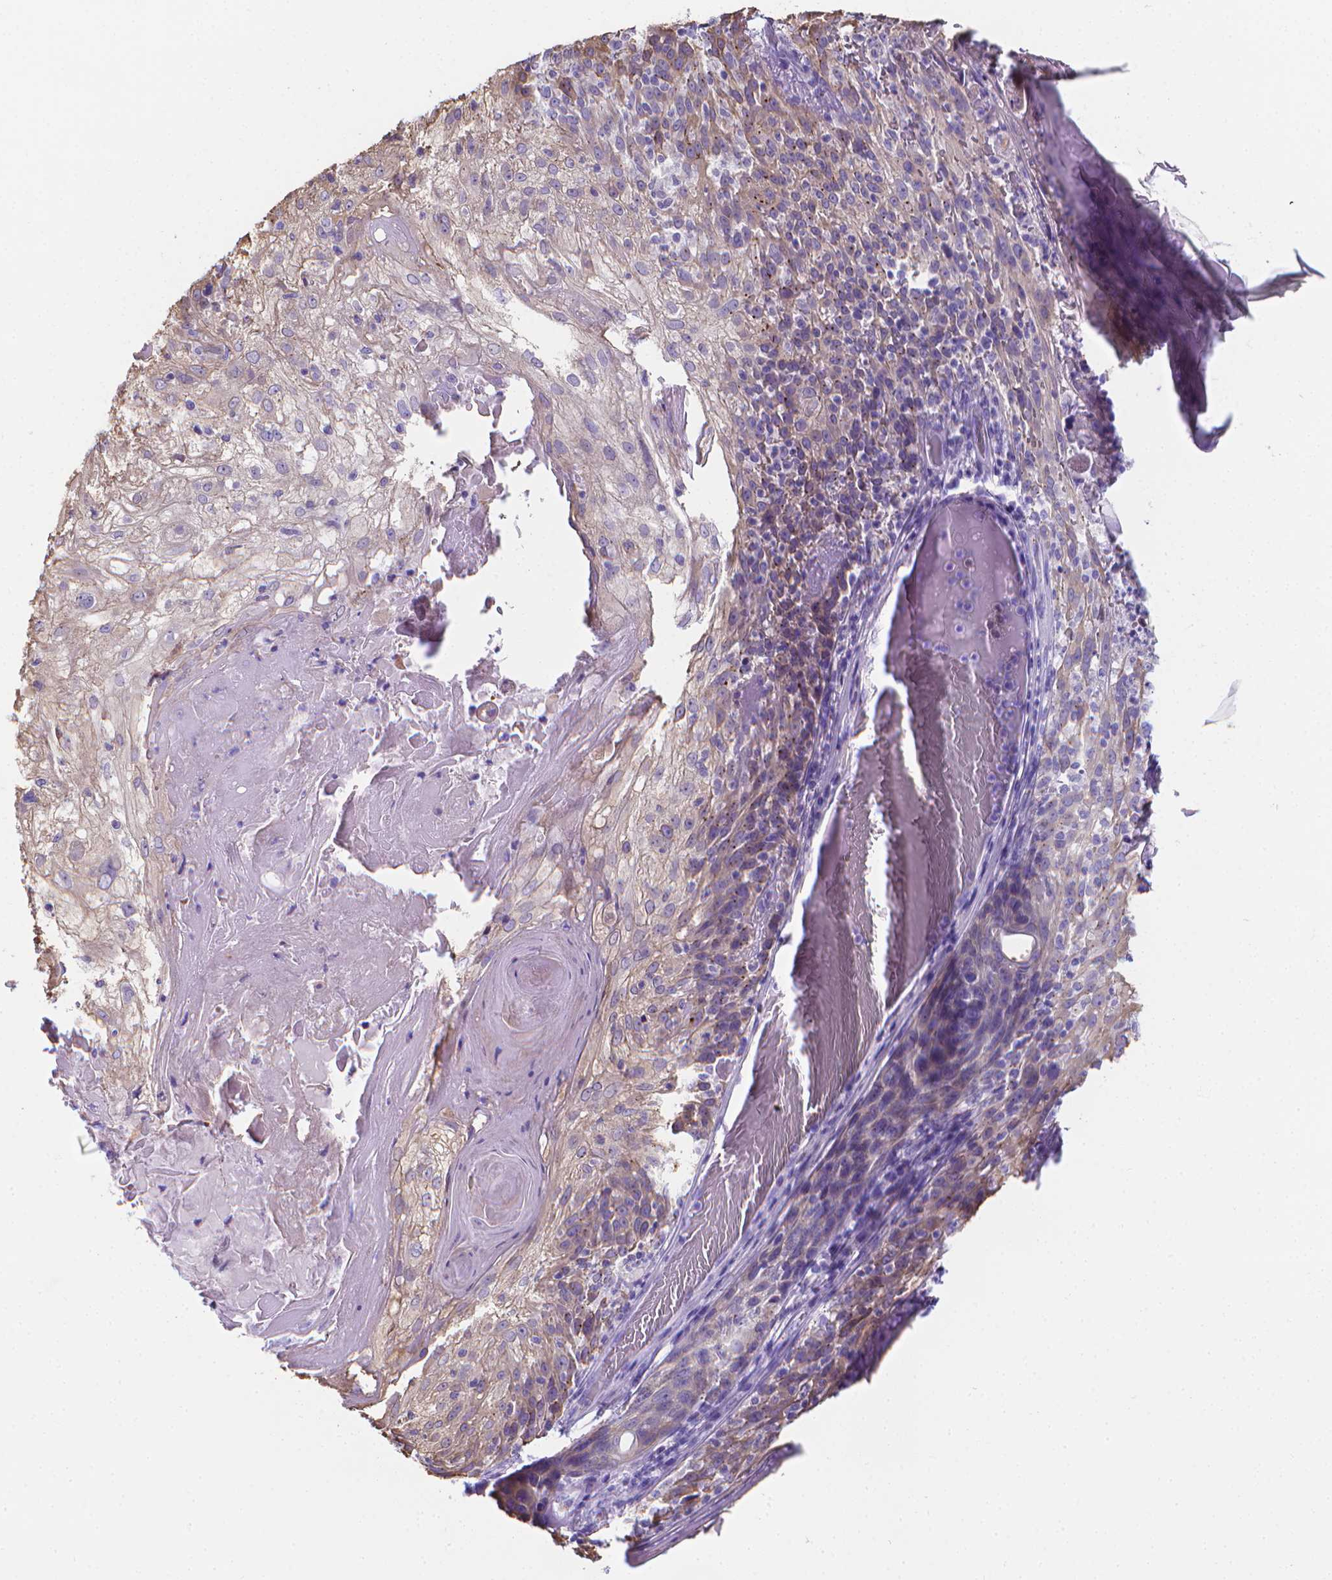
{"staining": {"intensity": "weak", "quantity": "25%-75%", "location": "cytoplasmic/membranous"}, "tissue": "skin cancer", "cell_type": "Tumor cells", "image_type": "cancer", "snomed": [{"axis": "morphology", "description": "Normal tissue, NOS"}, {"axis": "morphology", "description": "Squamous cell carcinoma, NOS"}, {"axis": "topography", "description": "Skin"}], "caption": "A high-resolution histopathology image shows immunohistochemistry (IHC) staining of skin cancer, which demonstrates weak cytoplasmic/membranous expression in approximately 25%-75% of tumor cells.", "gene": "LRRC73", "patient": {"sex": "female", "age": 83}}